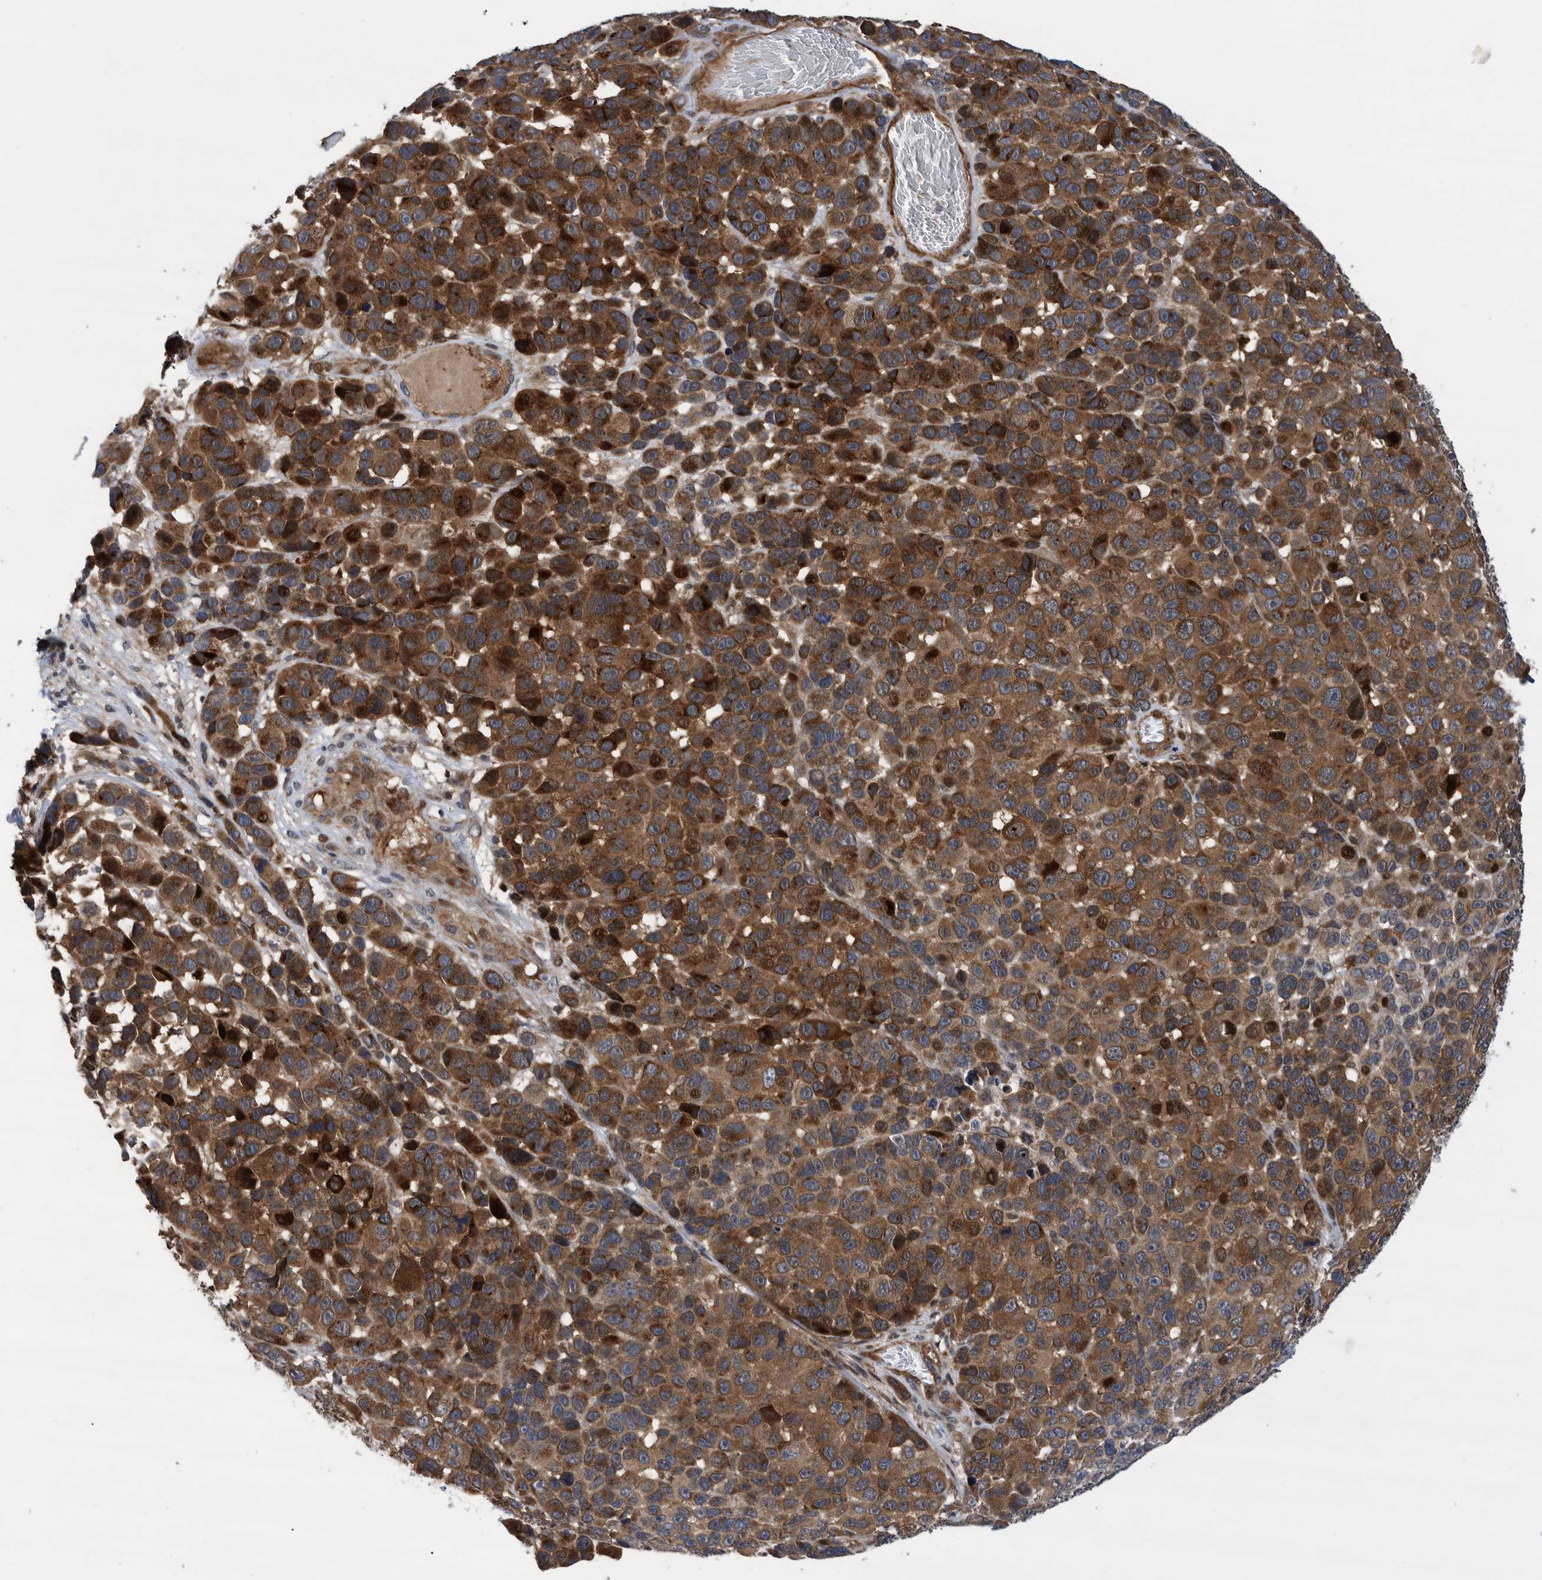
{"staining": {"intensity": "strong", "quantity": ">75%", "location": "cytoplasmic/membranous"}, "tissue": "melanoma", "cell_type": "Tumor cells", "image_type": "cancer", "snomed": [{"axis": "morphology", "description": "Malignant melanoma, NOS"}, {"axis": "topography", "description": "Skin"}], "caption": "Malignant melanoma stained with DAB immunohistochemistry (IHC) reveals high levels of strong cytoplasmic/membranous staining in approximately >75% of tumor cells. (DAB = brown stain, brightfield microscopy at high magnification).", "gene": "GRPEL2", "patient": {"sex": "male", "age": 53}}